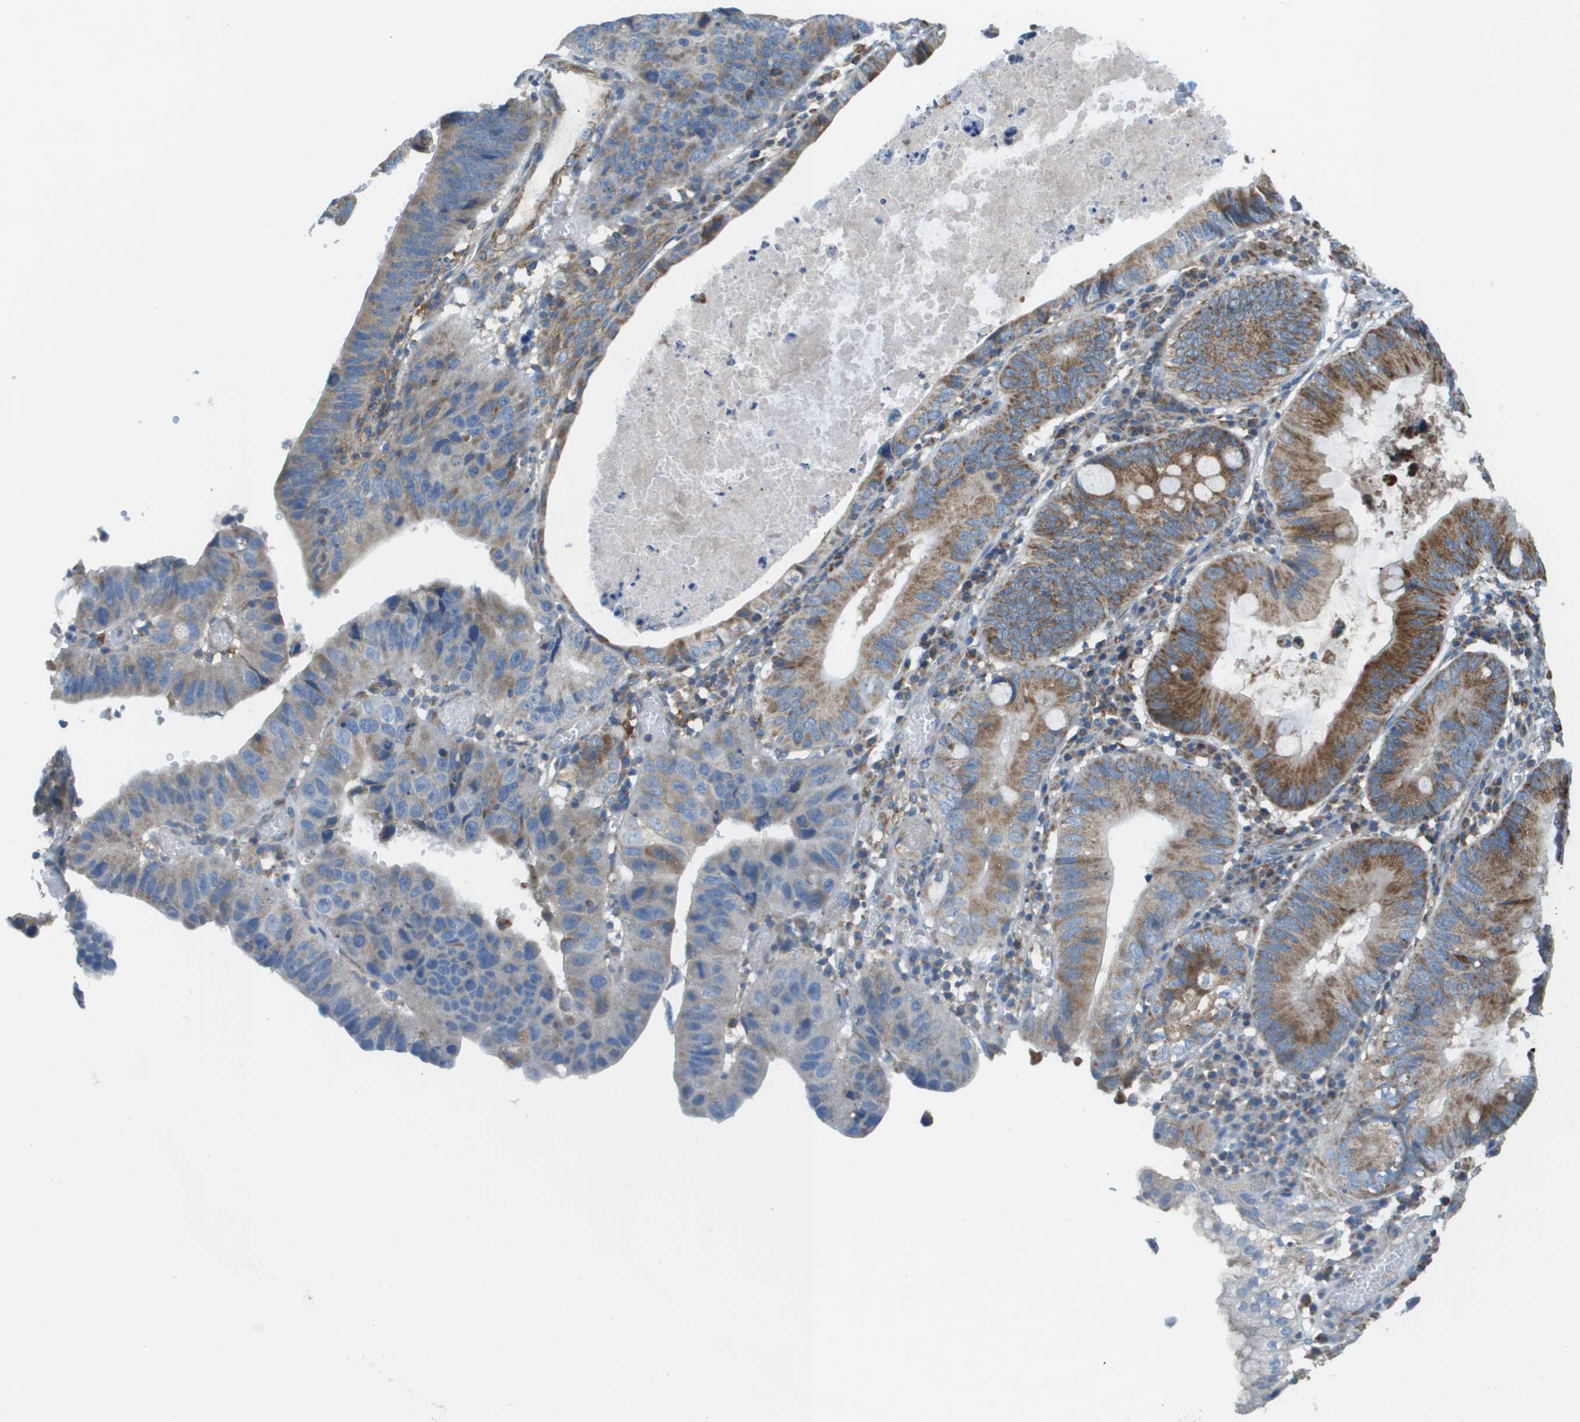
{"staining": {"intensity": "moderate", "quantity": ">75%", "location": "cytoplasmic/membranous"}, "tissue": "stomach cancer", "cell_type": "Tumor cells", "image_type": "cancer", "snomed": [{"axis": "morphology", "description": "Adenocarcinoma, NOS"}, {"axis": "topography", "description": "Stomach"}], "caption": "Protein expression analysis of stomach cancer (adenocarcinoma) demonstrates moderate cytoplasmic/membranous staining in approximately >75% of tumor cells. The protein of interest is stained brown, and the nuclei are stained in blue (DAB (3,3'-diaminobenzidine) IHC with brightfield microscopy, high magnification).", "gene": "TAOK3", "patient": {"sex": "male", "age": 59}}